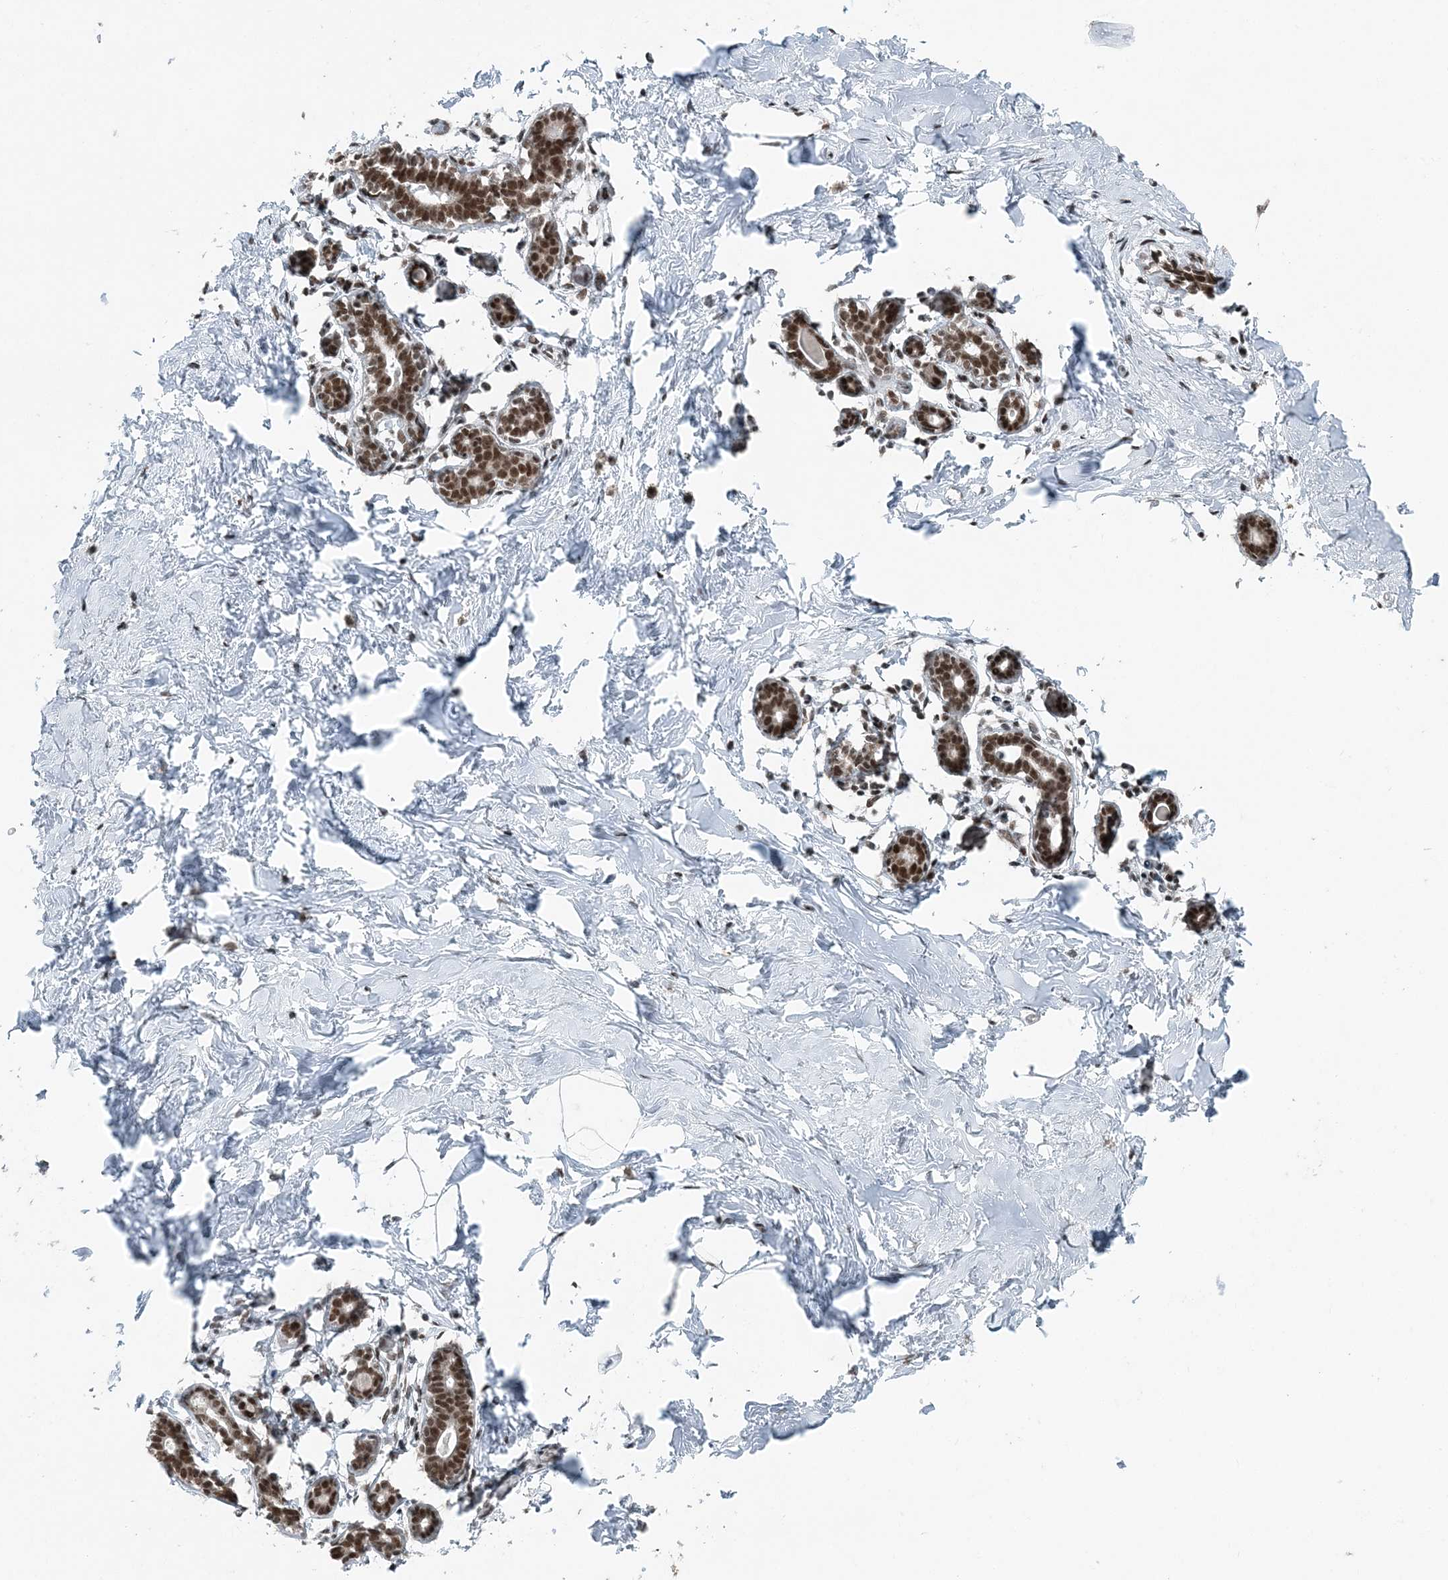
{"staining": {"intensity": "negative", "quantity": "none", "location": "none"}, "tissue": "breast", "cell_type": "Adipocytes", "image_type": "normal", "snomed": [{"axis": "morphology", "description": "Normal tissue, NOS"}, {"axis": "morphology", "description": "Adenoma, NOS"}, {"axis": "topography", "description": "Breast"}], "caption": "Photomicrograph shows no significant protein staining in adipocytes of unremarkable breast. (Immunohistochemistry (ihc), brightfield microscopy, high magnification).", "gene": "YTHDC1", "patient": {"sex": "female", "age": 23}}